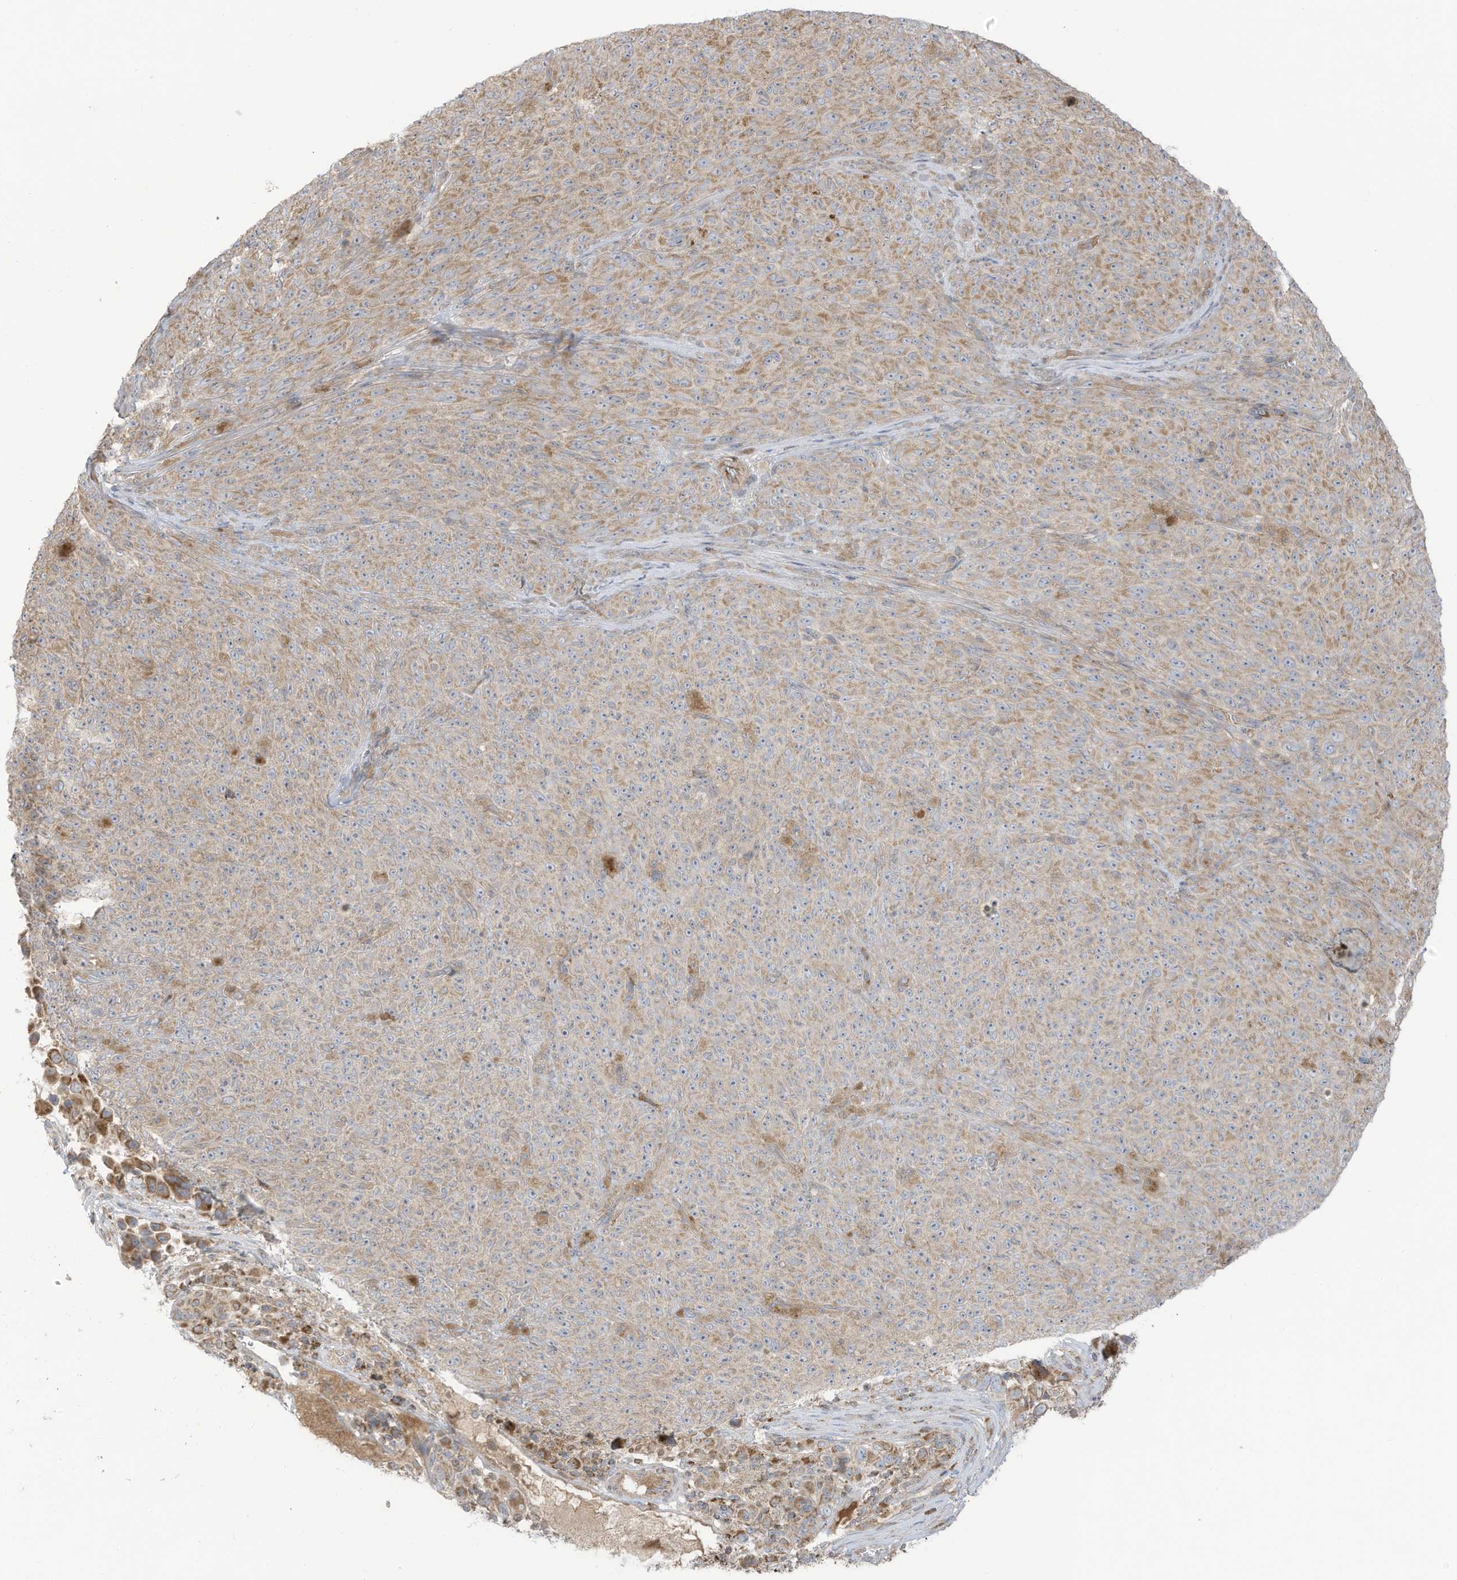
{"staining": {"intensity": "weak", "quantity": ">75%", "location": "cytoplasmic/membranous"}, "tissue": "melanoma", "cell_type": "Tumor cells", "image_type": "cancer", "snomed": [{"axis": "morphology", "description": "Malignant melanoma, NOS"}, {"axis": "topography", "description": "Skin"}], "caption": "IHC histopathology image of malignant melanoma stained for a protein (brown), which demonstrates low levels of weak cytoplasmic/membranous positivity in approximately >75% of tumor cells.", "gene": "CGAS", "patient": {"sex": "female", "age": 82}}